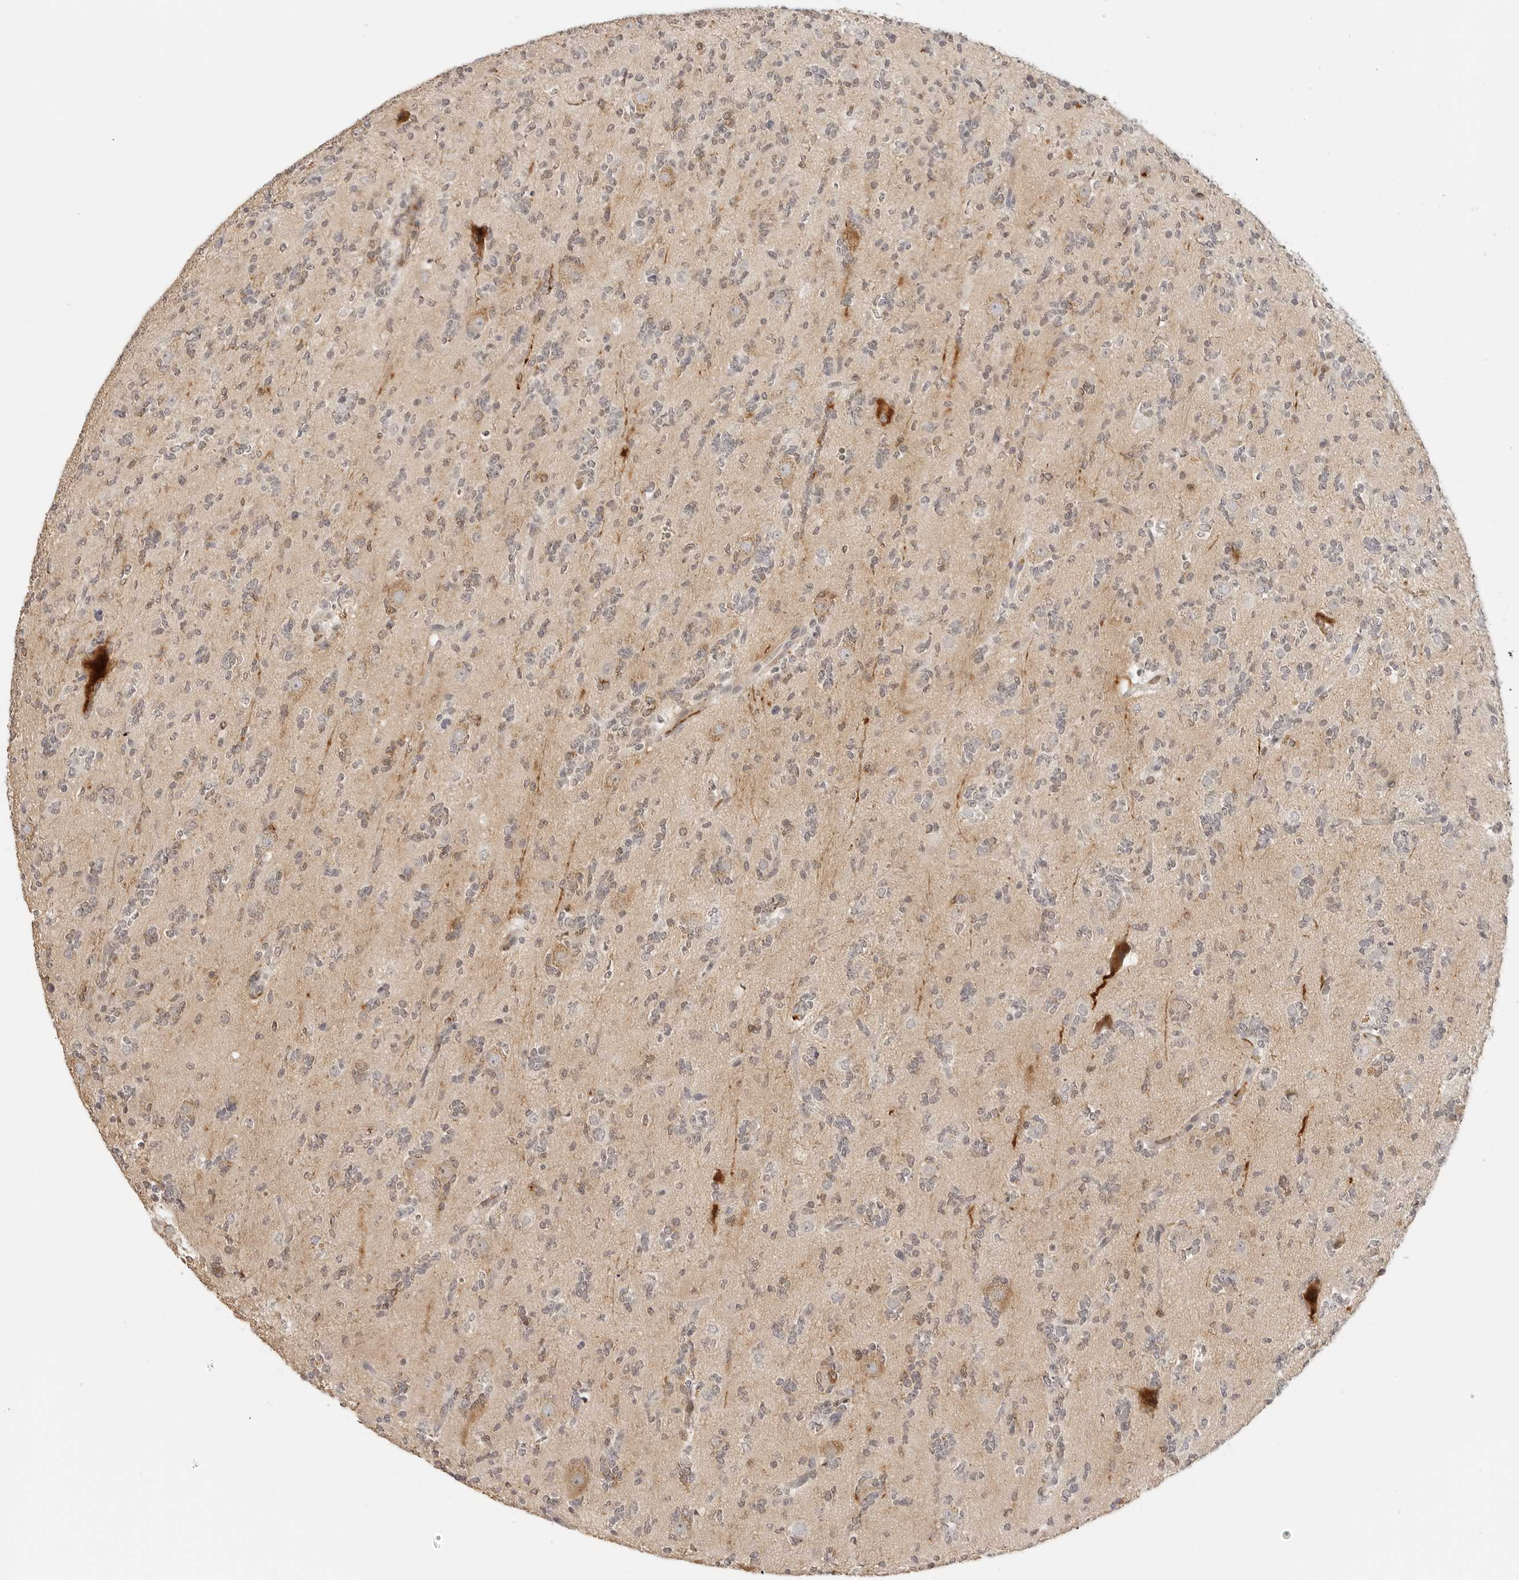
{"staining": {"intensity": "negative", "quantity": "none", "location": "none"}, "tissue": "glioma", "cell_type": "Tumor cells", "image_type": "cancer", "snomed": [{"axis": "morphology", "description": "Glioma, malignant, High grade"}, {"axis": "topography", "description": "Brain"}], "caption": "Immunohistochemistry (IHC) of malignant glioma (high-grade) shows no positivity in tumor cells.", "gene": "PCDH19", "patient": {"sex": "female", "age": 62}}